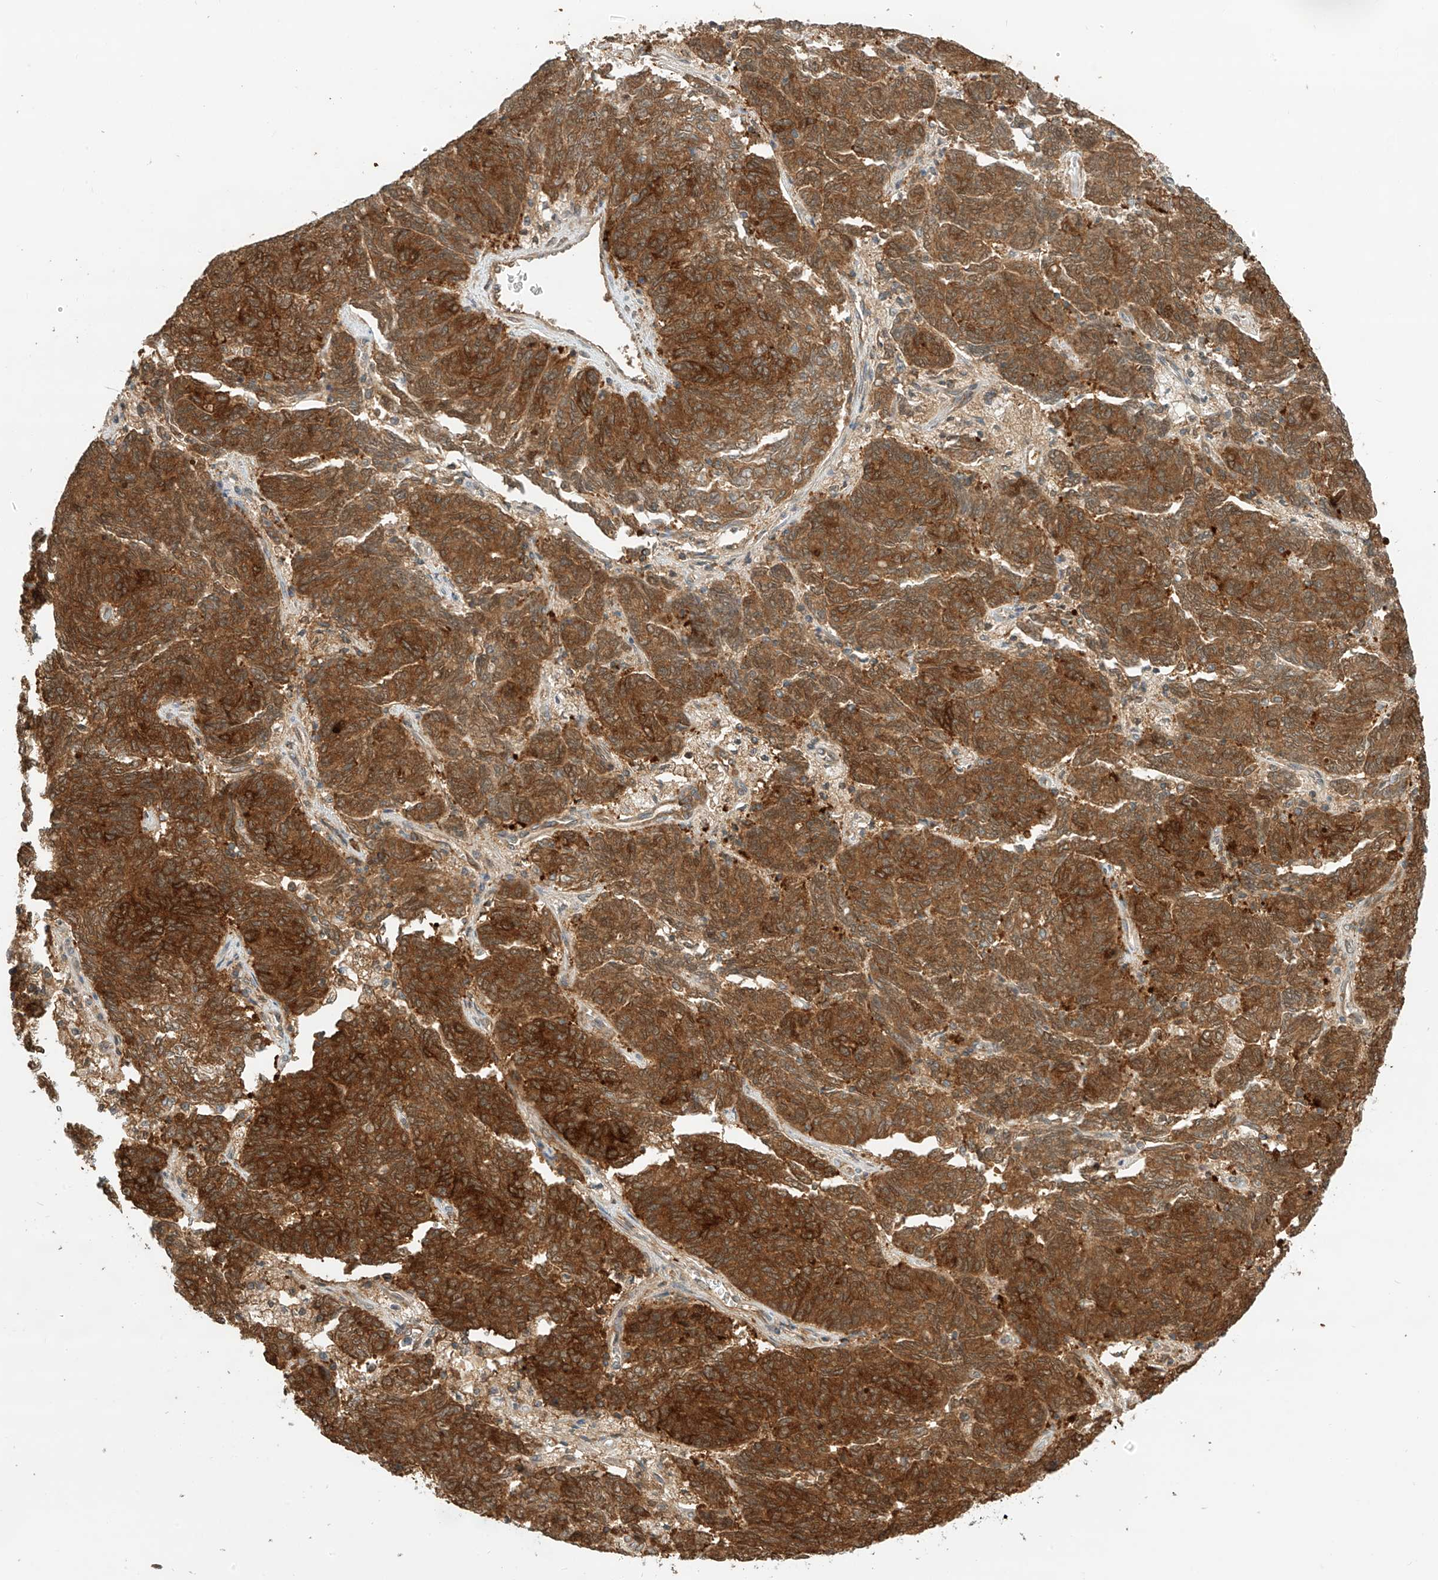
{"staining": {"intensity": "strong", "quantity": ">75%", "location": "cytoplasmic/membranous"}, "tissue": "endometrial cancer", "cell_type": "Tumor cells", "image_type": "cancer", "snomed": [{"axis": "morphology", "description": "Adenocarcinoma, NOS"}, {"axis": "topography", "description": "Endometrium"}], "caption": "High-magnification brightfield microscopy of endometrial adenocarcinoma stained with DAB (brown) and counterstained with hematoxylin (blue). tumor cells exhibit strong cytoplasmic/membranous positivity is seen in about>75% of cells.", "gene": "PPA2", "patient": {"sex": "female", "age": 80}}